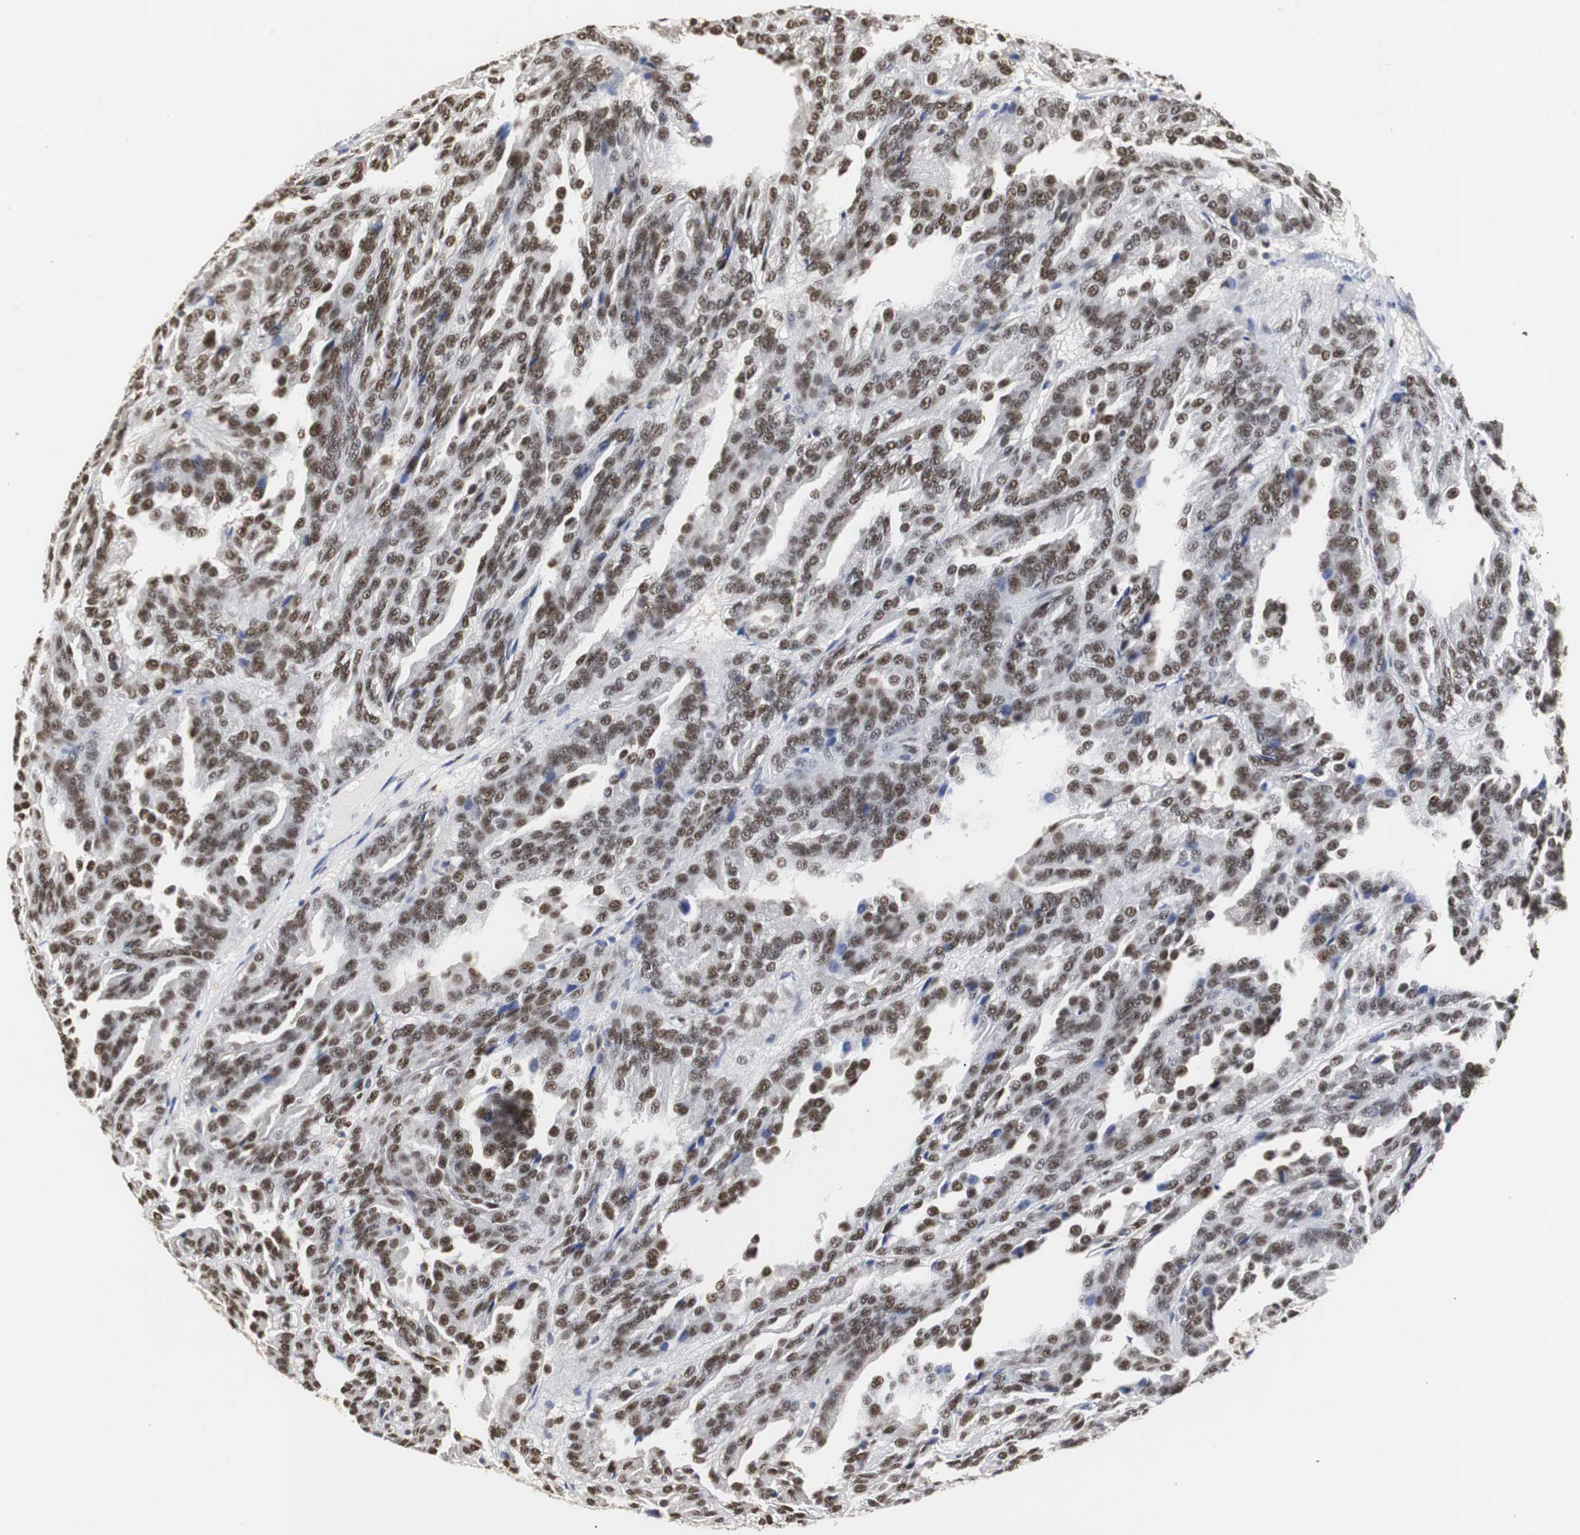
{"staining": {"intensity": "strong", "quantity": ">75%", "location": "nuclear"}, "tissue": "renal cancer", "cell_type": "Tumor cells", "image_type": "cancer", "snomed": [{"axis": "morphology", "description": "Adenocarcinoma, NOS"}, {"axis": "topography", "description": "Kidney"}], "caption": "Tumor cells reveal high levels of strong nuclear expression in about >75% of cells in renal cancer.", "gene": "ZFC3H1", "patient": {"sex": "male", "age": 46}}